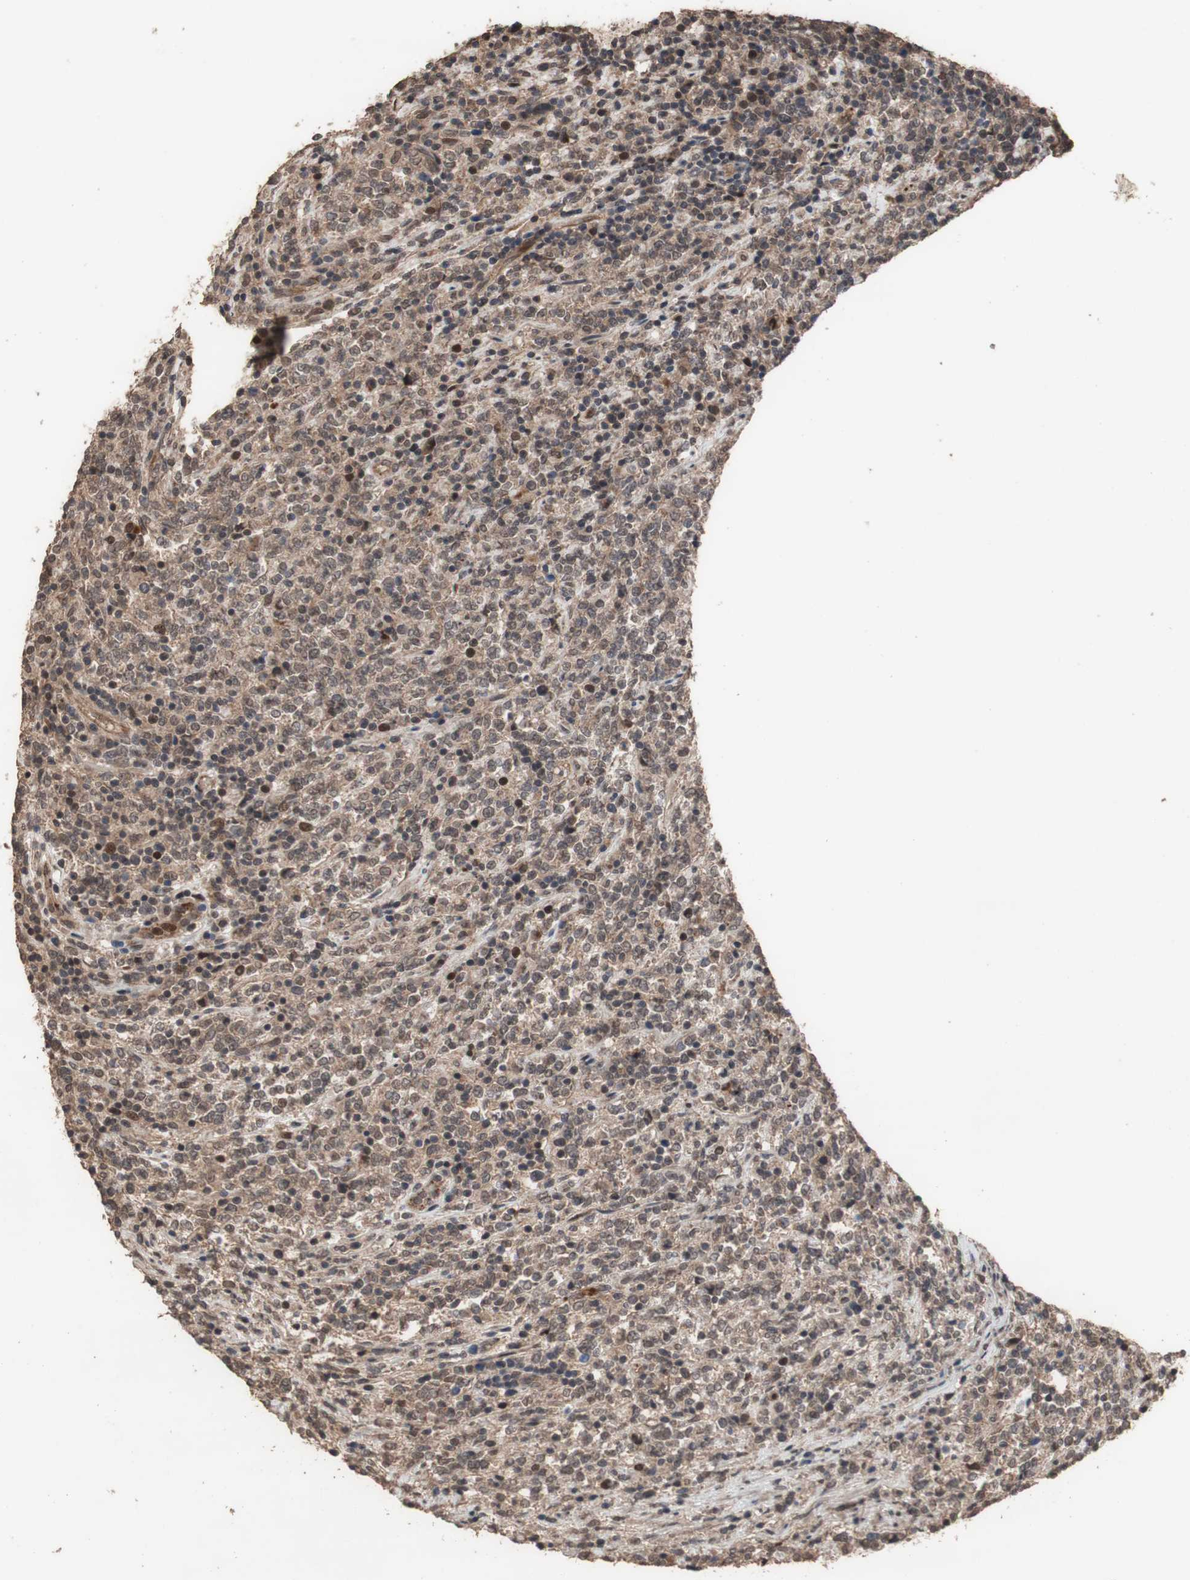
{"staining": {"intensity": "weak", "quantity": "<25%", "location": "cytoplasmic/membranous,nuclear"}, "tissue": "lymphoma", "cell_type": "Tumor cells", "image_type": "cancer", "snomed": [{"axis": "morphology", "description": "Malignant lymphoma, non-Hodgkin's type, High grade"}, {"axis": "topography", "description": "Soft tissue"}], "caption": "Immunohistochemistry of lymphoma displays no positivity in tumor cells.", "gene": "KANSL1", "patient": {"sex": "male", "age": 18}}